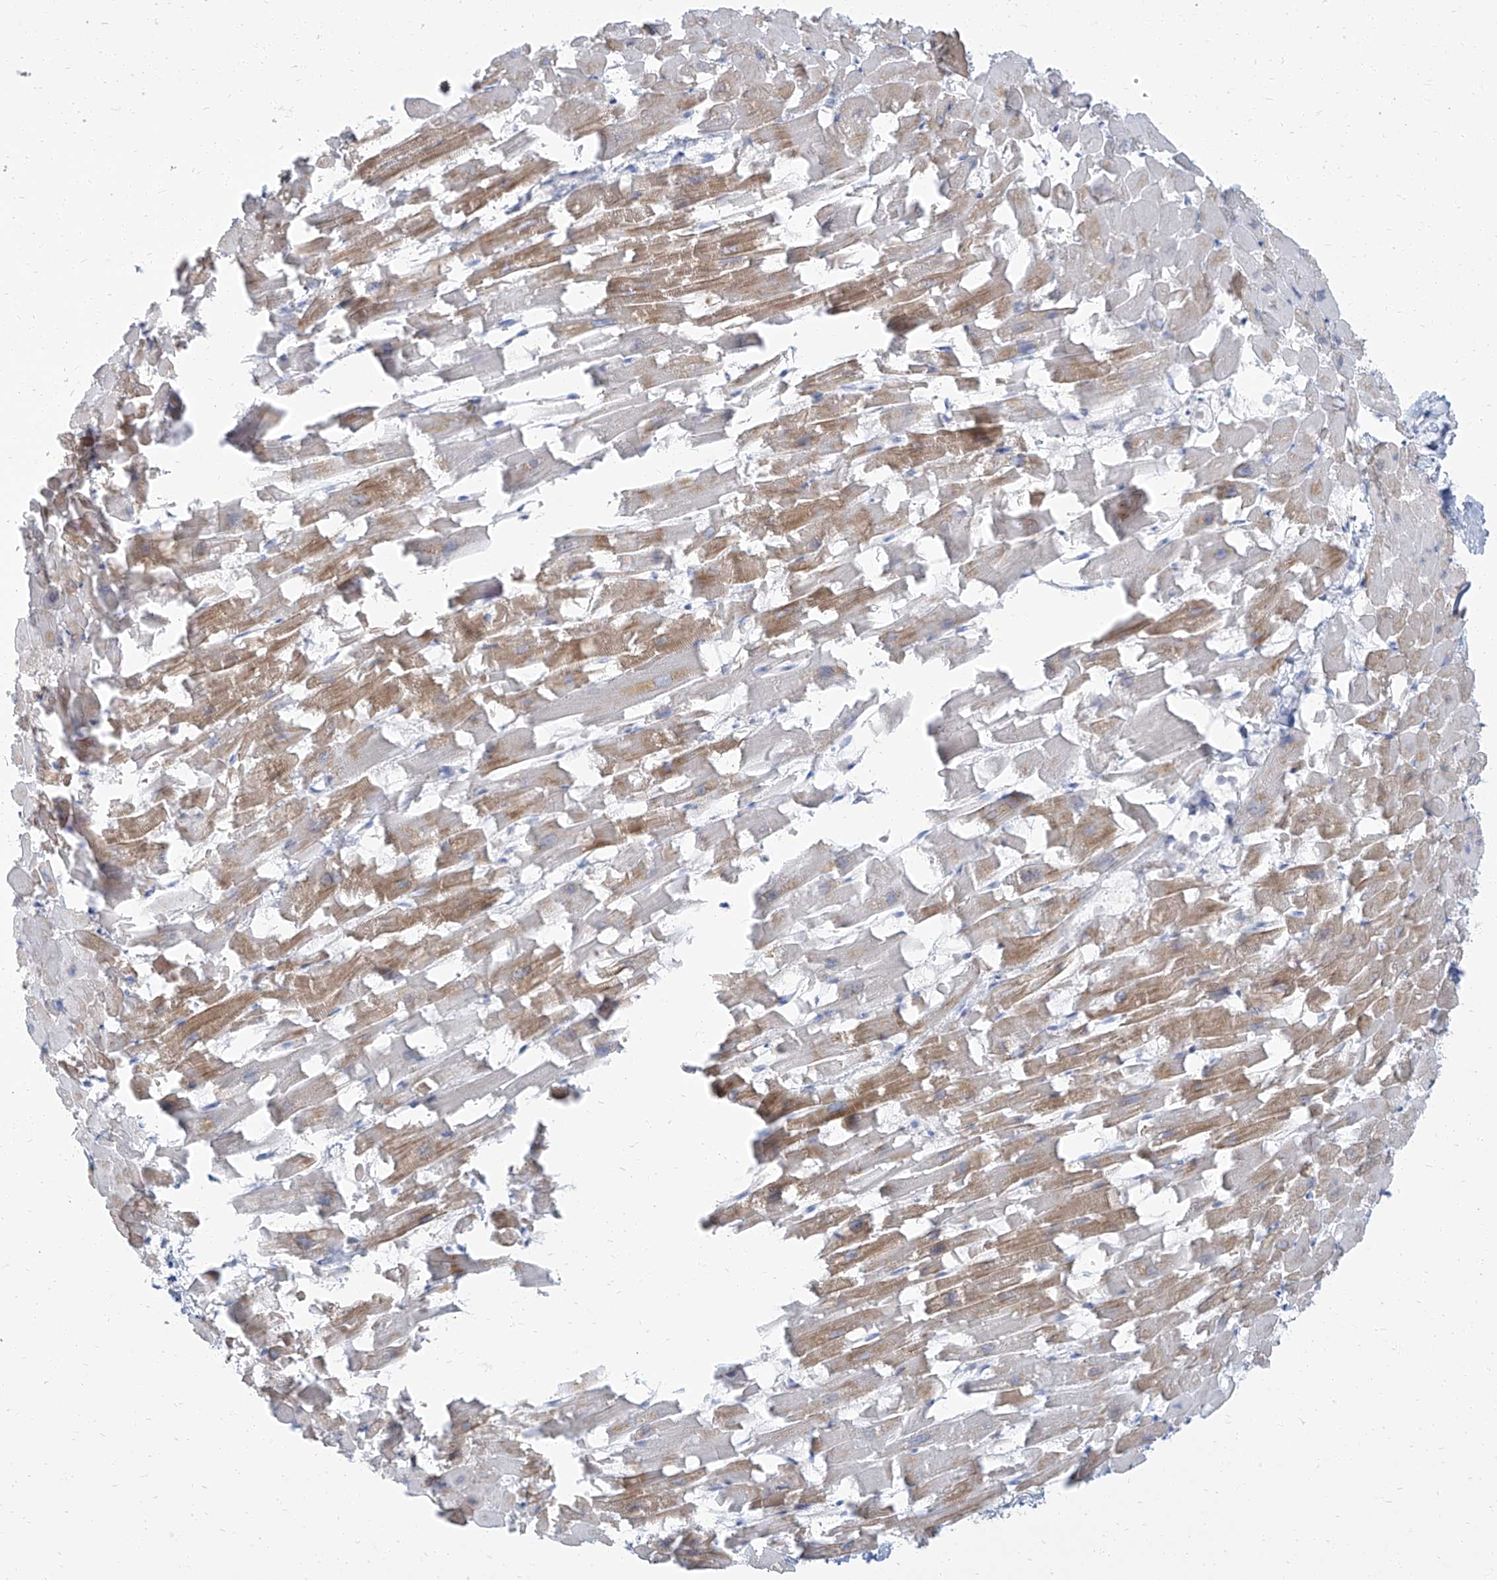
{"staining": {"intensity": "moderate", "quantity": "25%-75%", "location": "cytoplasmic/membranous,nuclear"}, "tissue": "heart muscle", "cell_type": "Cardiomyocytes", "image_type": "normal", "snomed": [{"axis": "morphology", "description": "Normal tissue, NOS"}, {"axis": "topography", "description": "Heart"}], "caption": "Immunohistochemical staining of normal heart muscle exhibits medium levels of moderate cytoplasmic/membranous,nuclear staining in approximately 25%-75% of cardiomyocytes.", "gene": "TXLNB", "patient": {"sex": "female", "age": 64}}